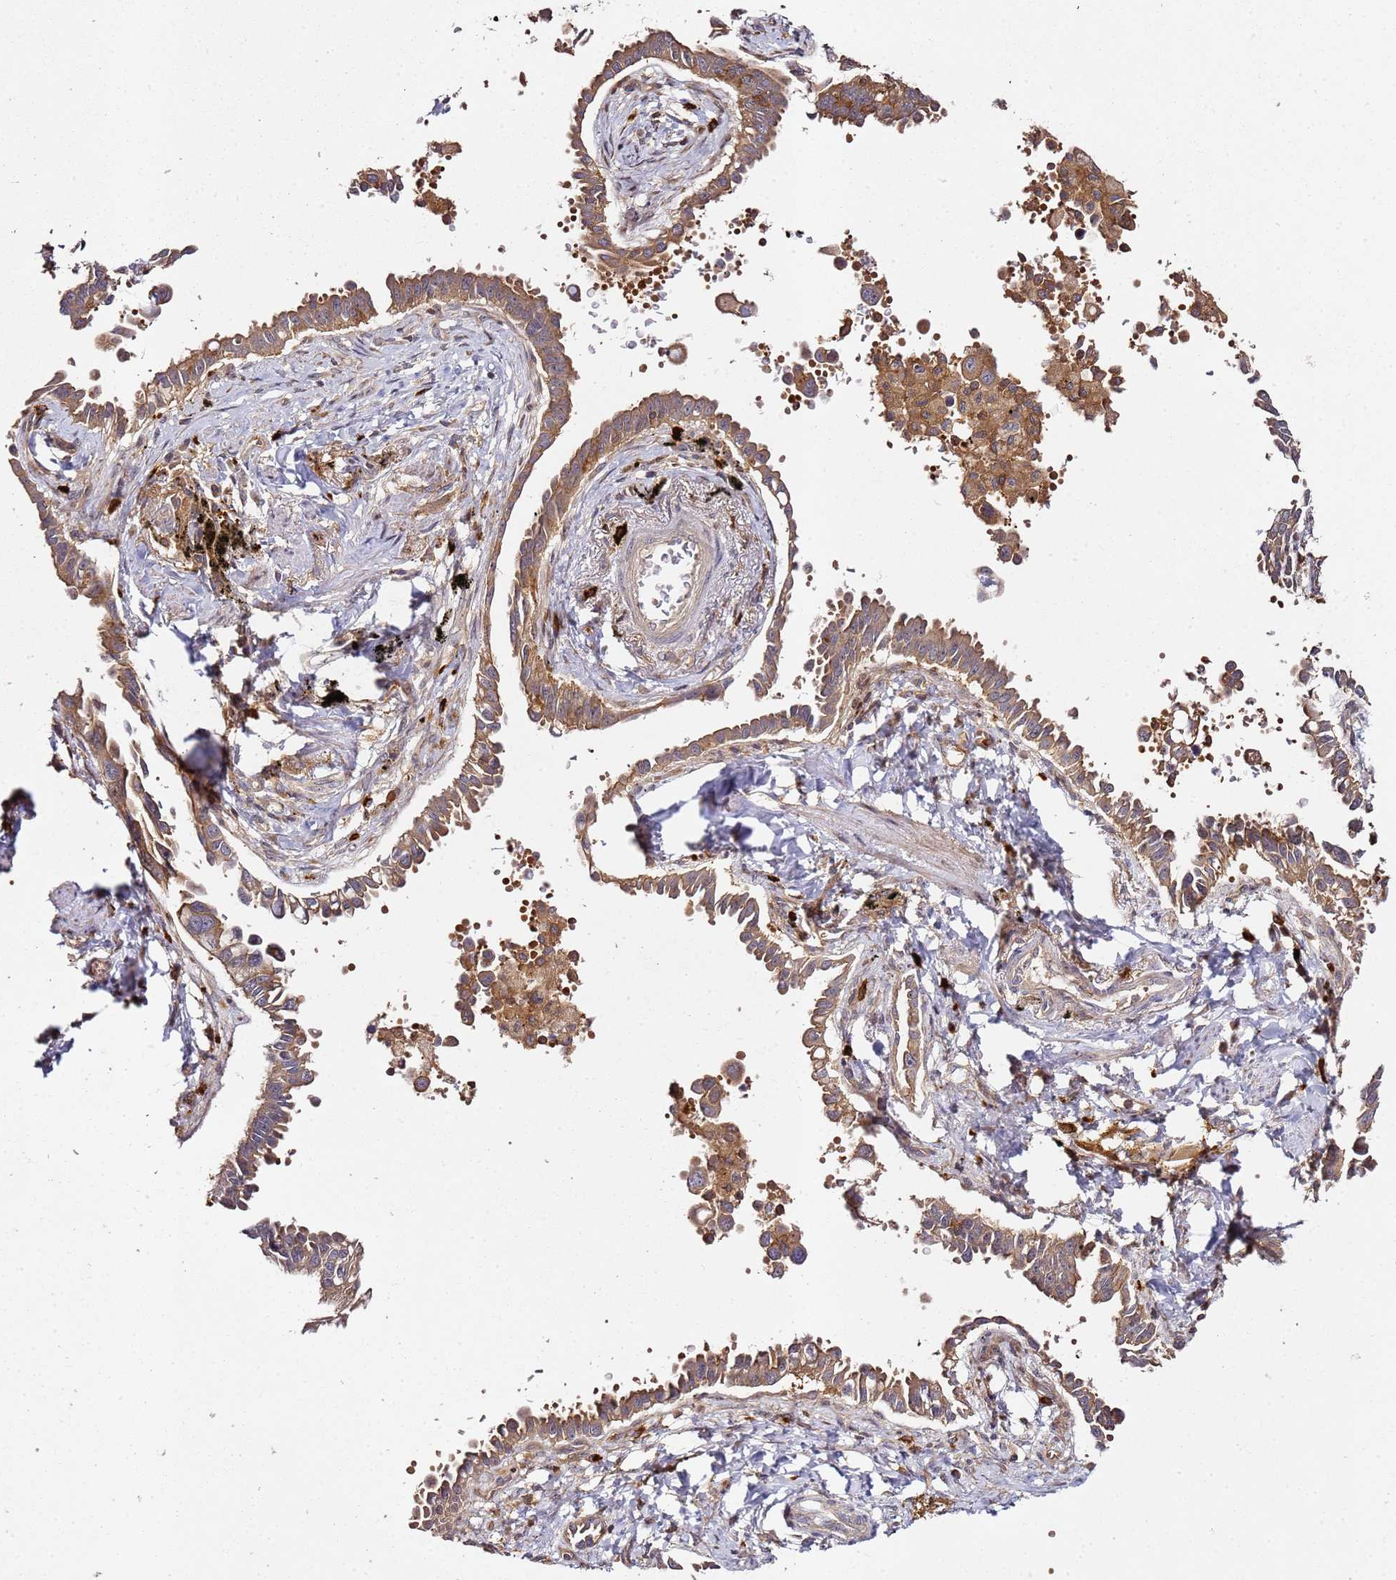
{"staining": {"intensity": "moderate", "quantity": ">75%", "location": "cytoplasmic/membranous"}, "tissue": "lung cancer", "cell_type": "Tumor cells", "image_type": "cancer", "snomed": [{"axis": "morphology", "description": "Adenocarcinoma, NOS"}, {"axis": "topography", "description": "Lung"}], "caption": "Protein staining exhibits moderate cytoplasmic/membranous staining in about >75% of tumor cells in lung cancer.", "gene": "PRMT7", "patient": {"sex": "male", "age": 67}}